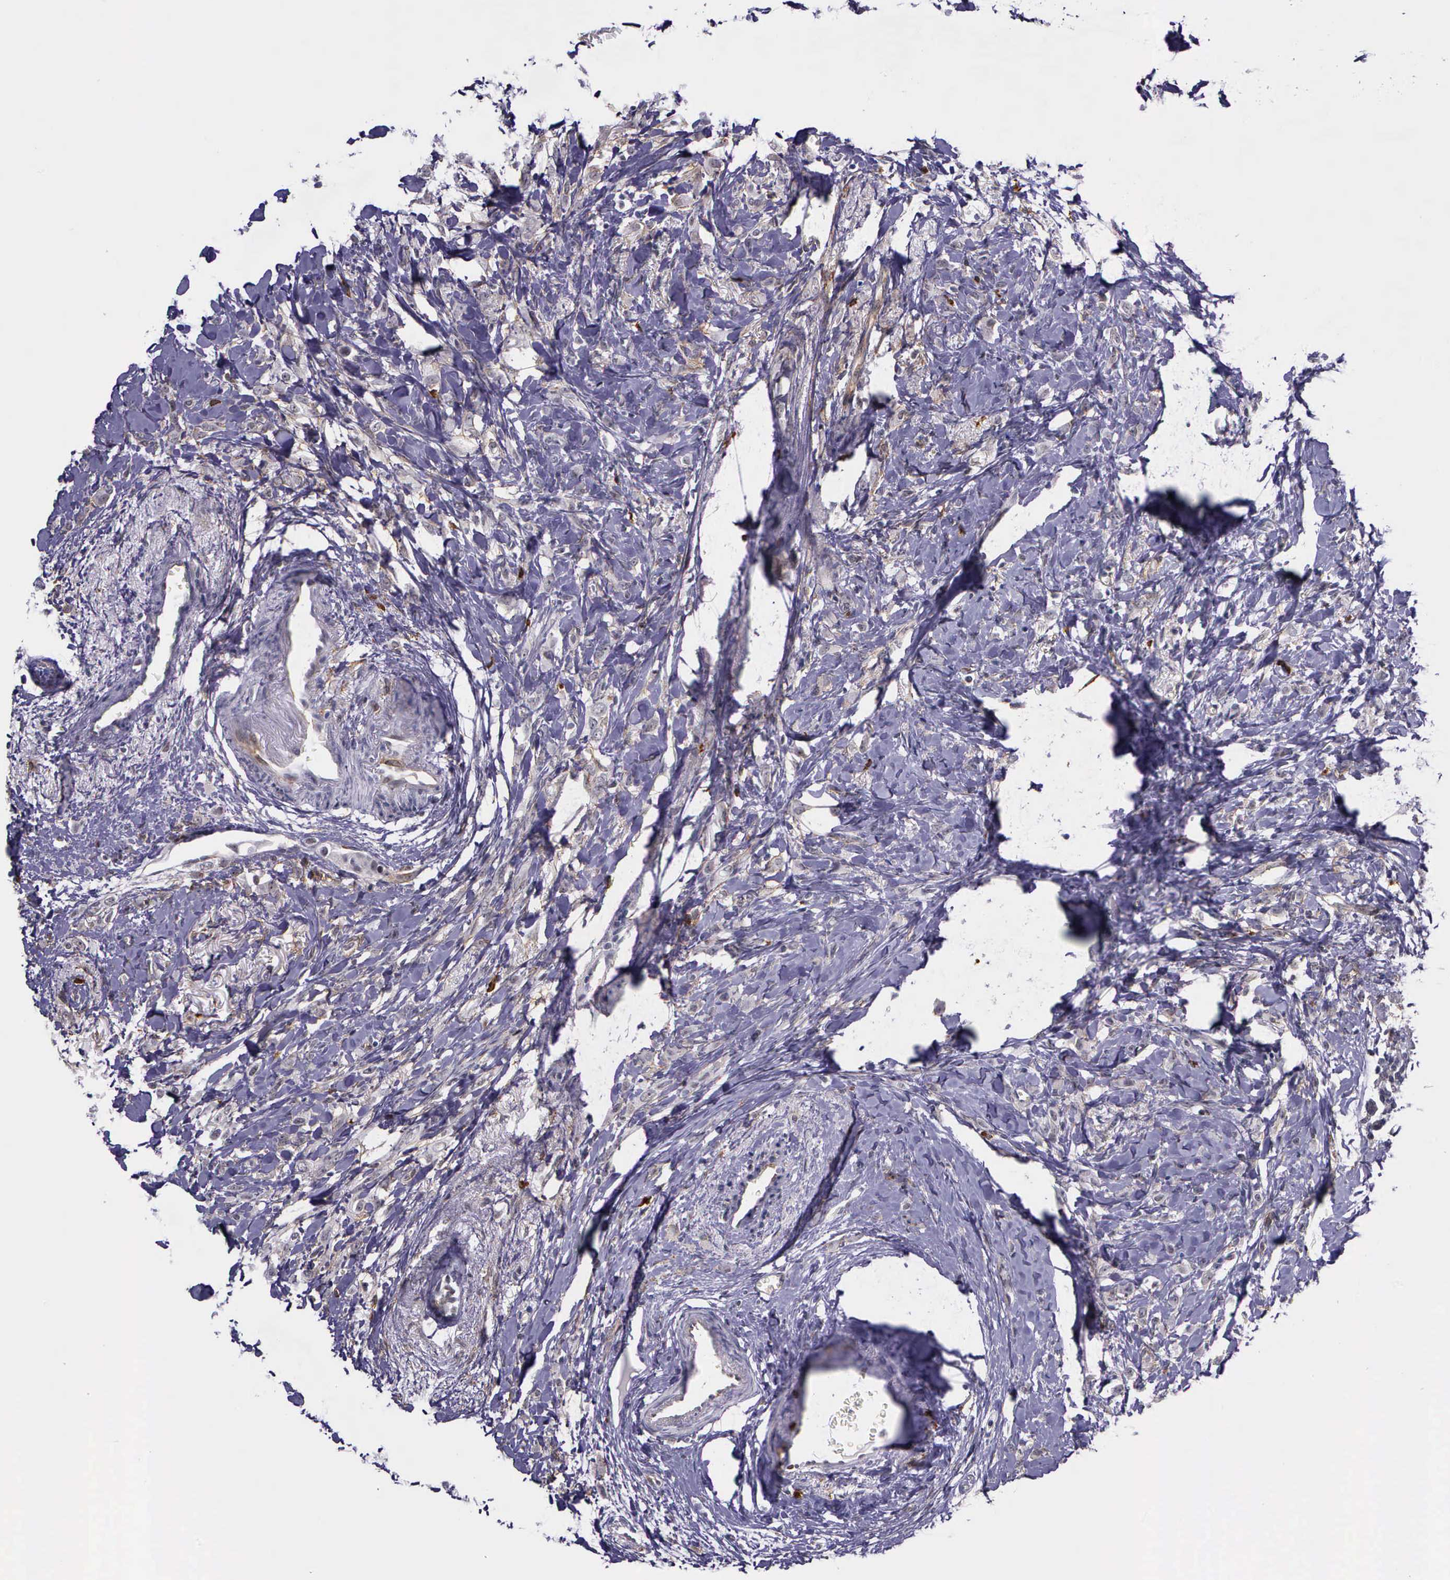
{"staining": {"intensity": "weak", "quantity": ">75%", "location": "cytoplasmic/membranous"}, "tissue": "breast cancer", "cell_type": "Tumor cells", "image_type": "cancer", "snomed": [{"axis": "morphology", "description": "Lobular carcinoma"}, {"axis": "topography", "description": "Breast"}], "caption": "Protein staining reveals weak cytoplasmic/membranous staining in approximately >75% of tumor cells in lobular carcinoma (breast).", "gene": "AHNAK2", "patient": {"sex": "female", "age": 57}}